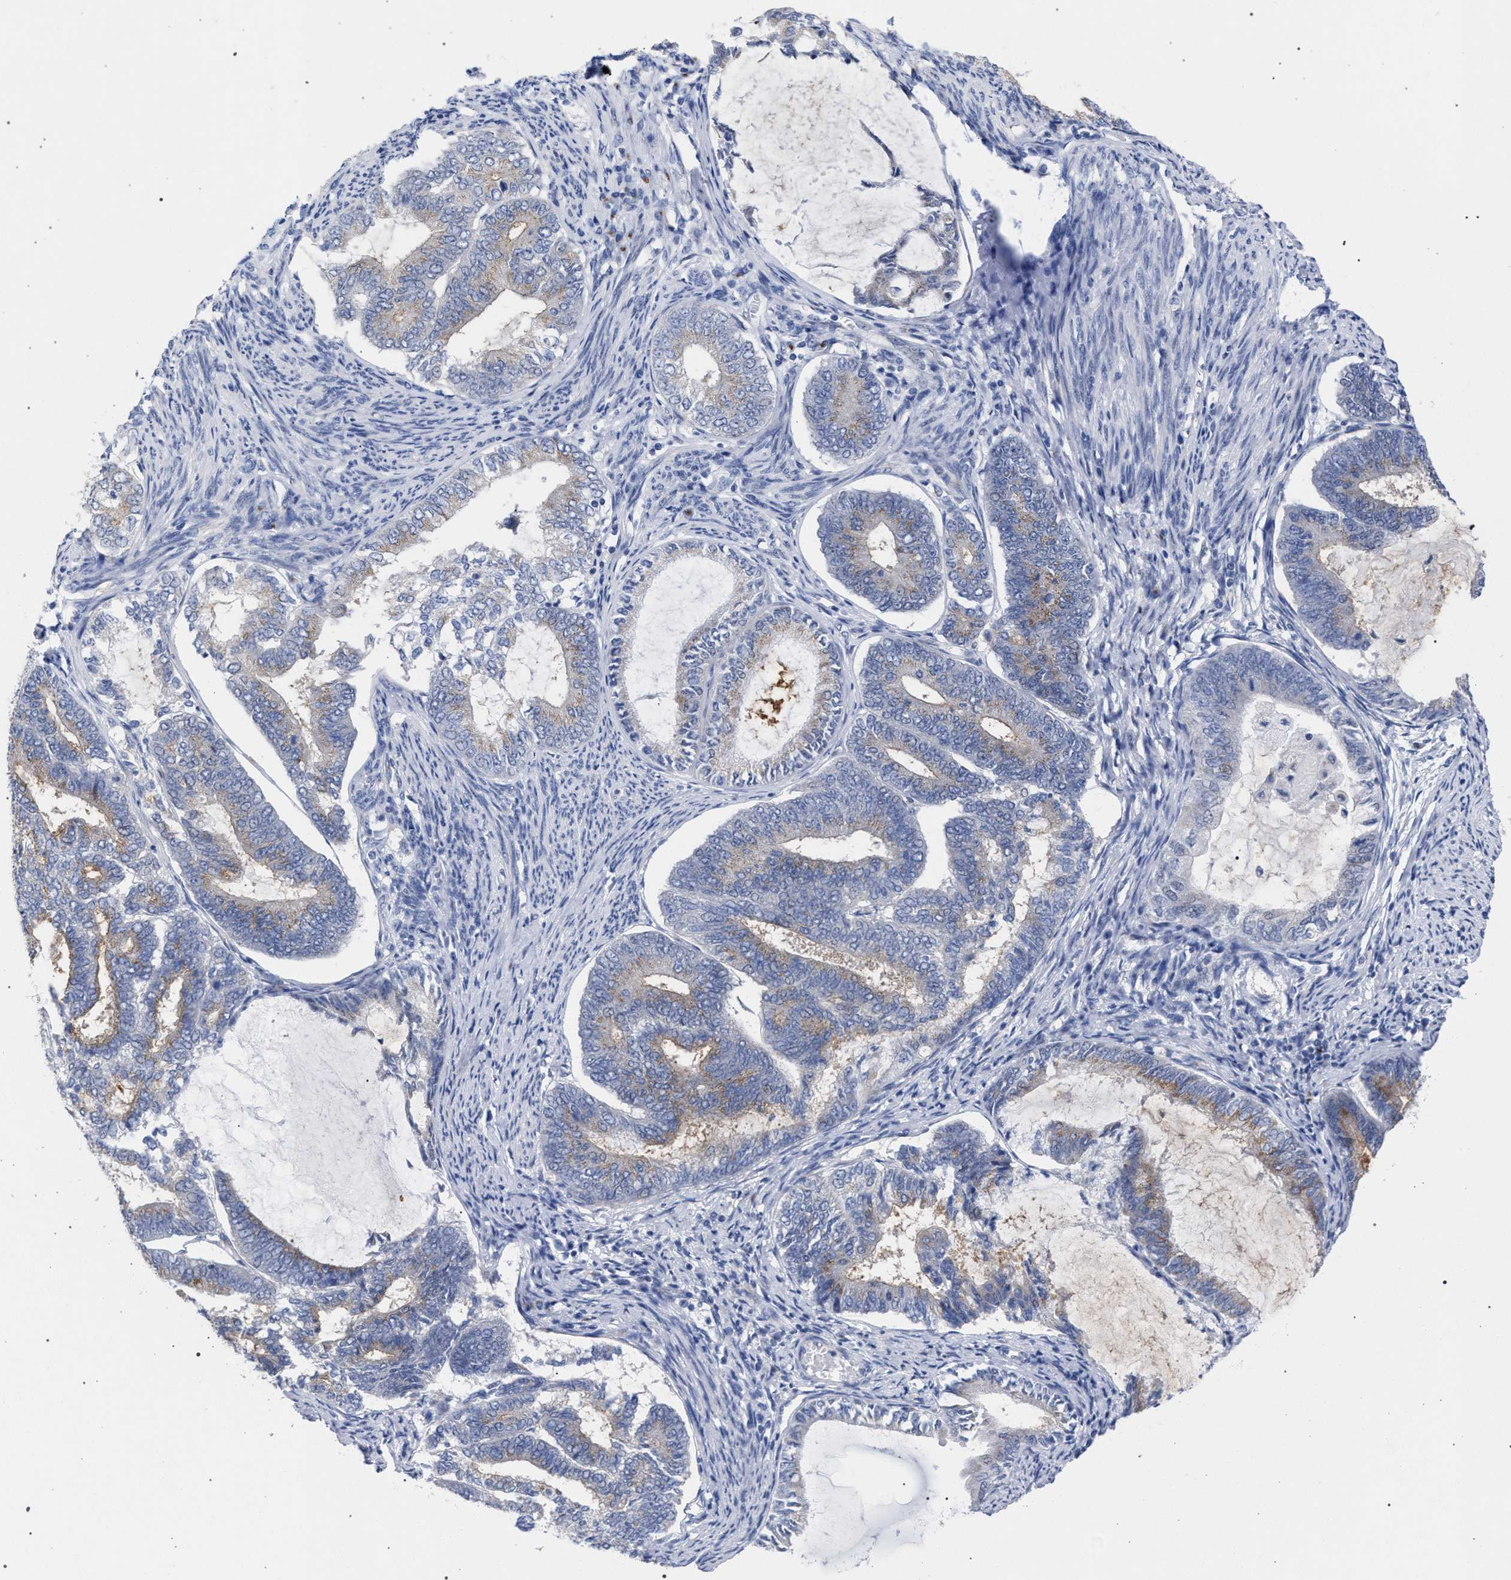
{"staining": {"intensity": "weak", "quantity": "25%-75%", "location": "cytoplasmic/membranous"}, "tissue": "endometrial cancer", "cell_type": "Tumor cells", "image_type": "cancer", "snomed": [{"axis": "morphology", "description": "Adenocarcinoma, NOS"}, {"axis": "topography", "description": "Endometrium"}], "caption": "Protein analysis of endometrial cancer tissue shows weak cytoplasmic/membranous positivity in approximately 25%-75% of tumor cells.", "gene": "GOLGA2", "patient": {"sex": "female", "age": 86}}